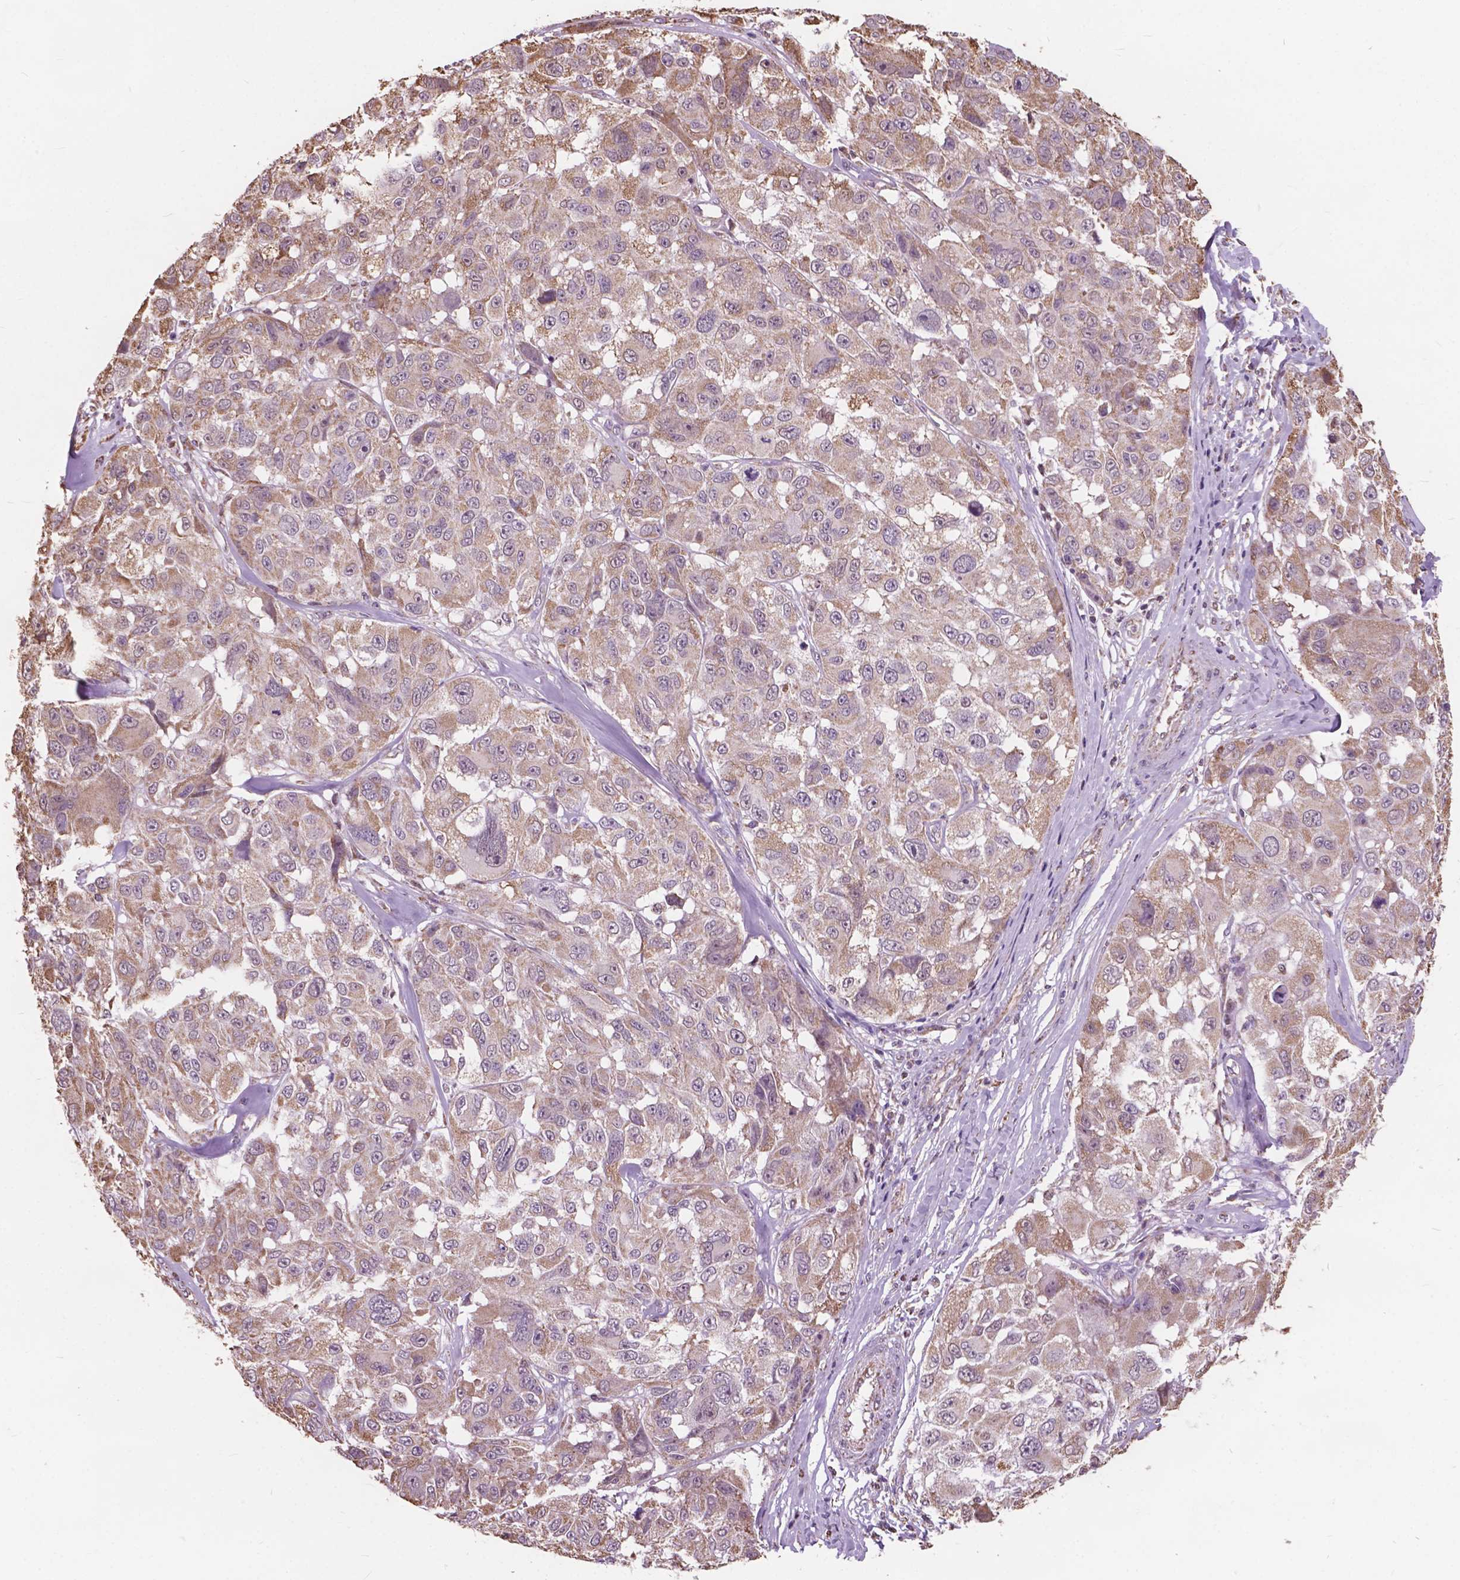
{"staining": {"intensity": "weak", "quantity": ">75%", "location": "cytoplasmic/membranous"}, "tissue": "melanoma", "cell_type": "Tumor cells", "image_type": "cancer", "snomed": [{"axis": "morphology", "description": "Malignant melanoma, NOS"}, {"axis": "topography", "description": "Skin"}], "caption": "Tumor cells exhibit low levels of weak cytoplasmic/membranous staining in about >75% of cells in human malignant melanoma.", "gene": "SCOC", "patient": {"sex": "female", "age": 66}}